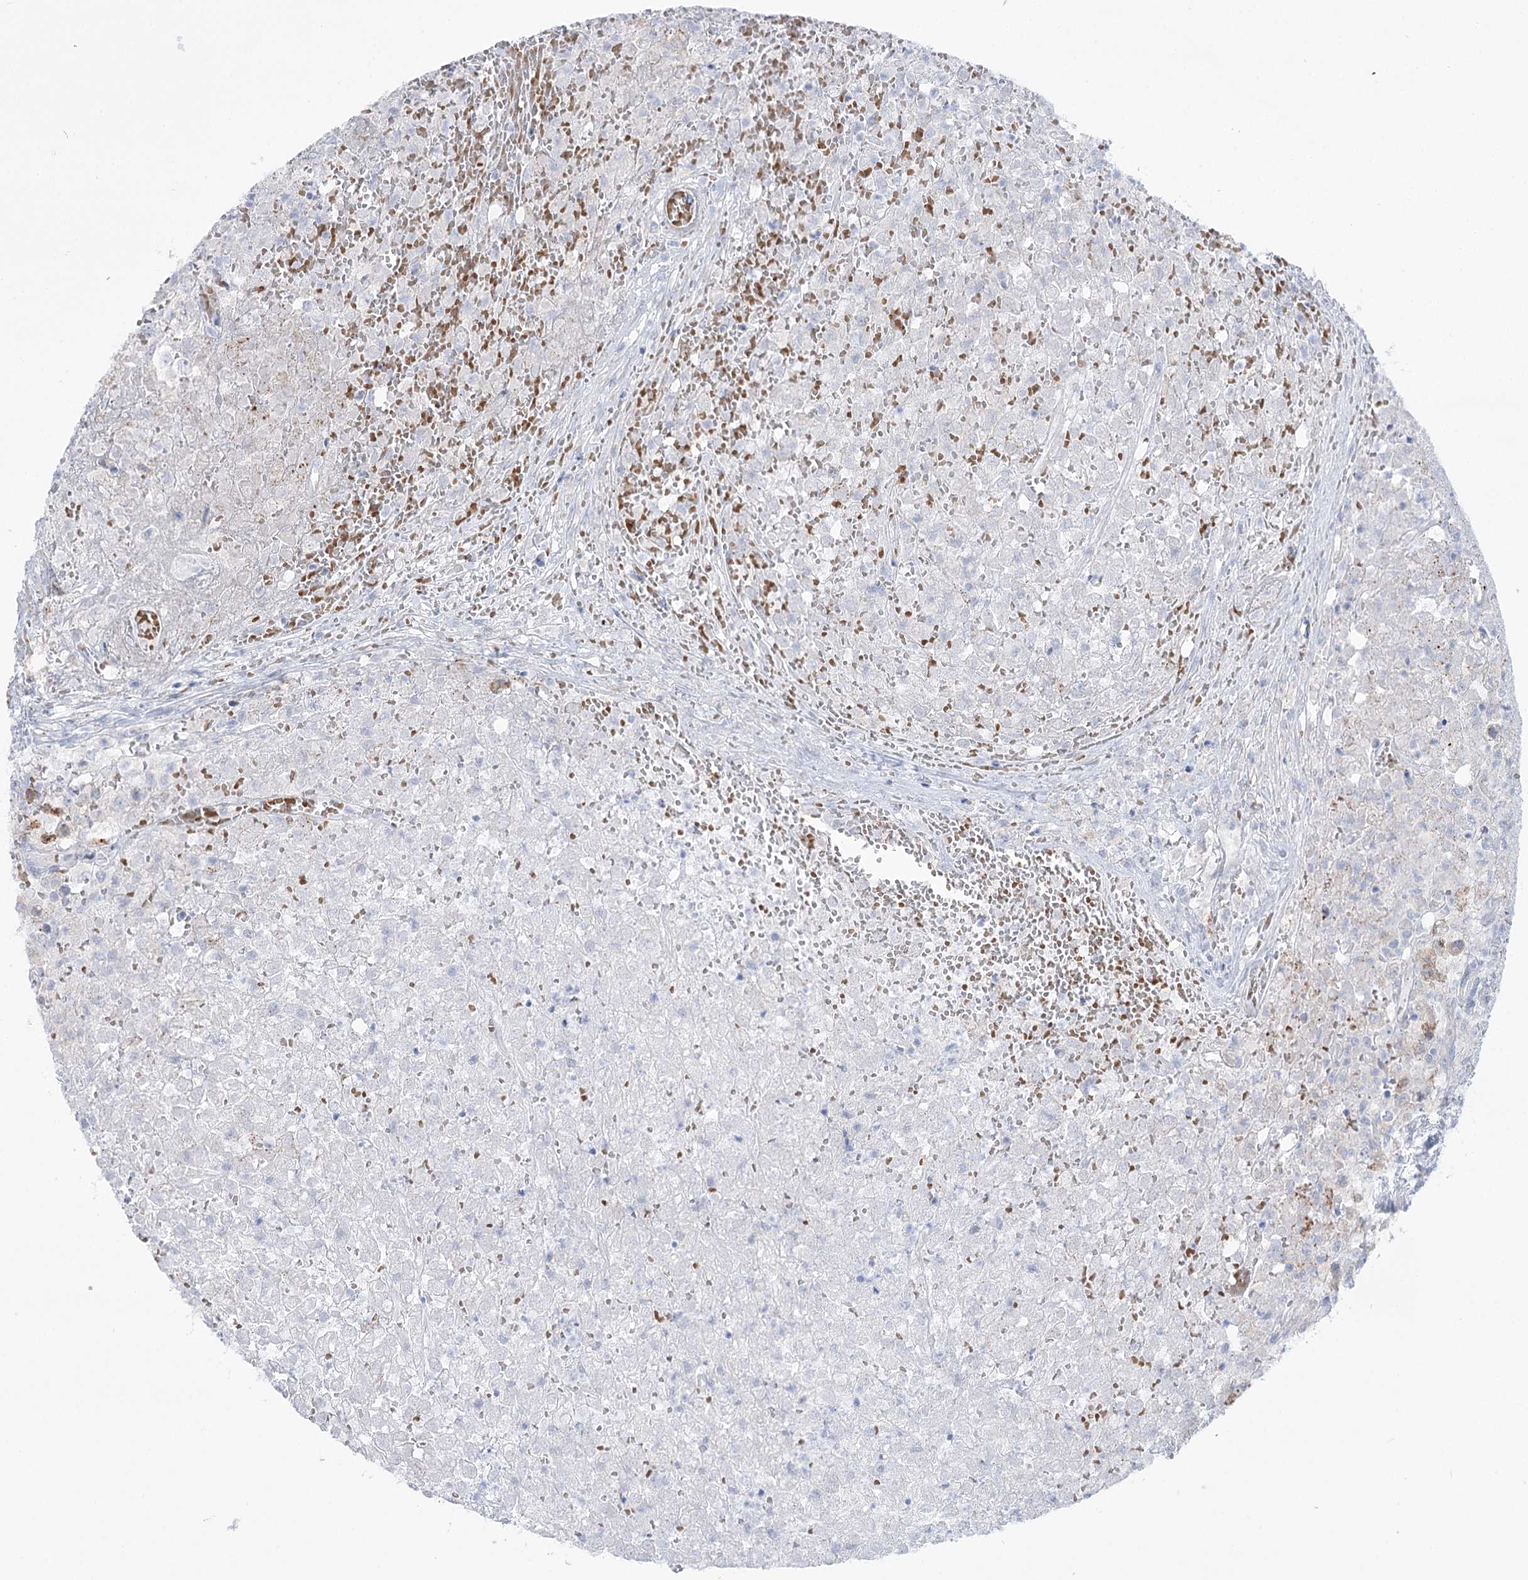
{"staining": {"intensity": "negative", "quantity": "none", "location": "none"}, "tissue": "renal cancer", "cell_type": "Tumor cells", "image_type": "cancer", "snomed": [{"axis": "morphology", "description": "Adenocarcinoma, NOS"}, {"axis": "topography", "description": "Kidney"}], "caption": "Photomicrograph shows no protein expression in tumor cells of renal cancer tissue.", "gene": "SIAE", "patient": {"sex": "female", "age": 54}}